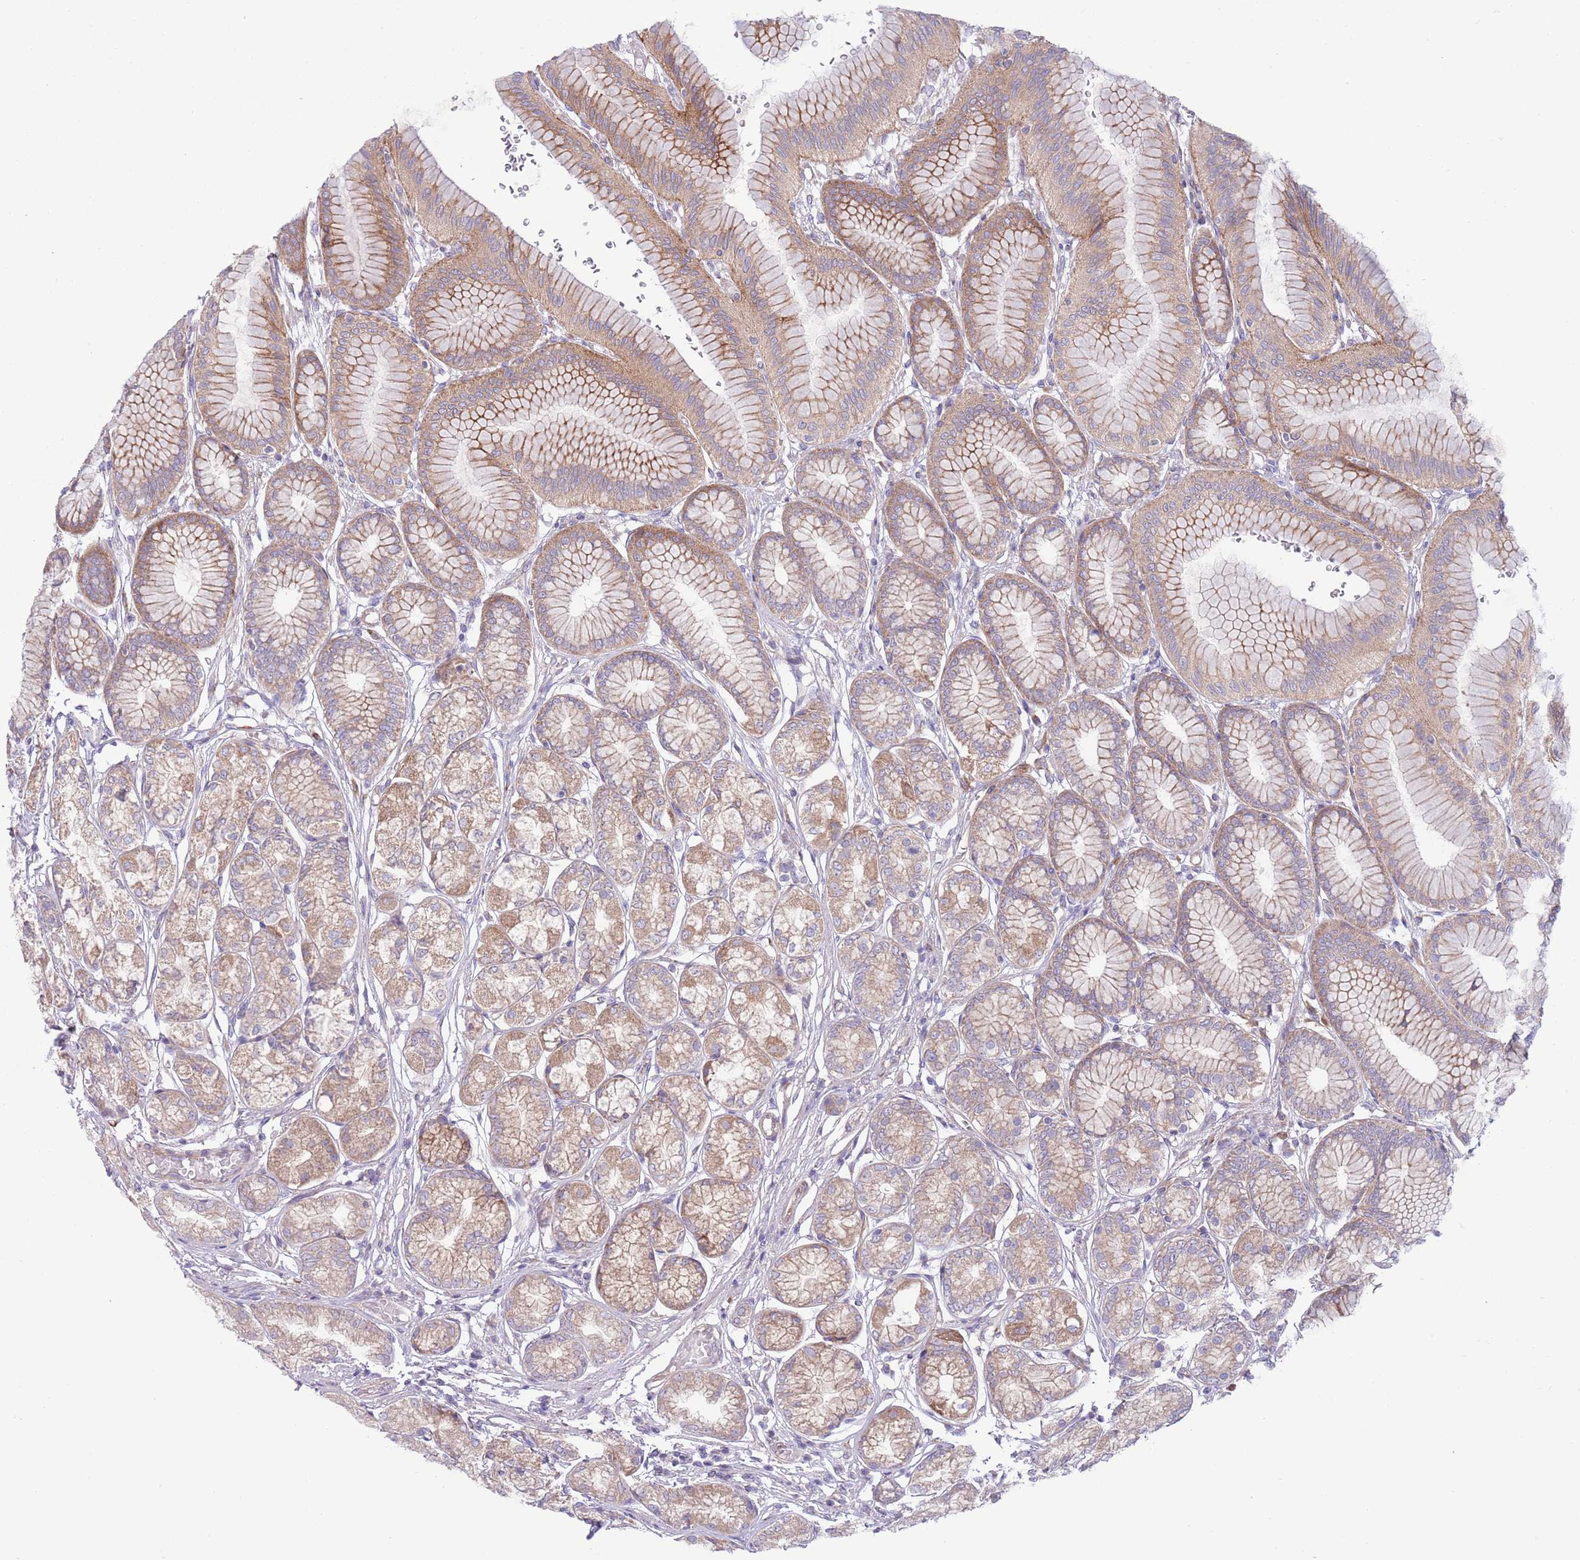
{"staining": {"intensity": "moderate", "quantity": ">75%", "location": "cytoplasmic/membranous"}, "tissue": "stomach", "cell_type": "Glandular cells", "image_type": "normal", "snomed": [{"axis": "morphology", "description": "Normal tissue, NOS"}, {"axis": "morphology", "description": "Adenocarcinoma, NOS"}, {"axis": "morphology", "description": "Adenocarcinoma, High grade"}, {"axis": "topography", "description": "Stomach, upper"}, {"axis": "topography", "description": "Stomach"}], "caption": "High-power microscopy captured an immunohistochemistry (IHC) image of unremarkable stomach, revealing moderate cytoplasmic/membranous positivity in about >75% of glandular cells.", "gene": "TOMM5", "patient": {"sex": "female", "age": 65}}